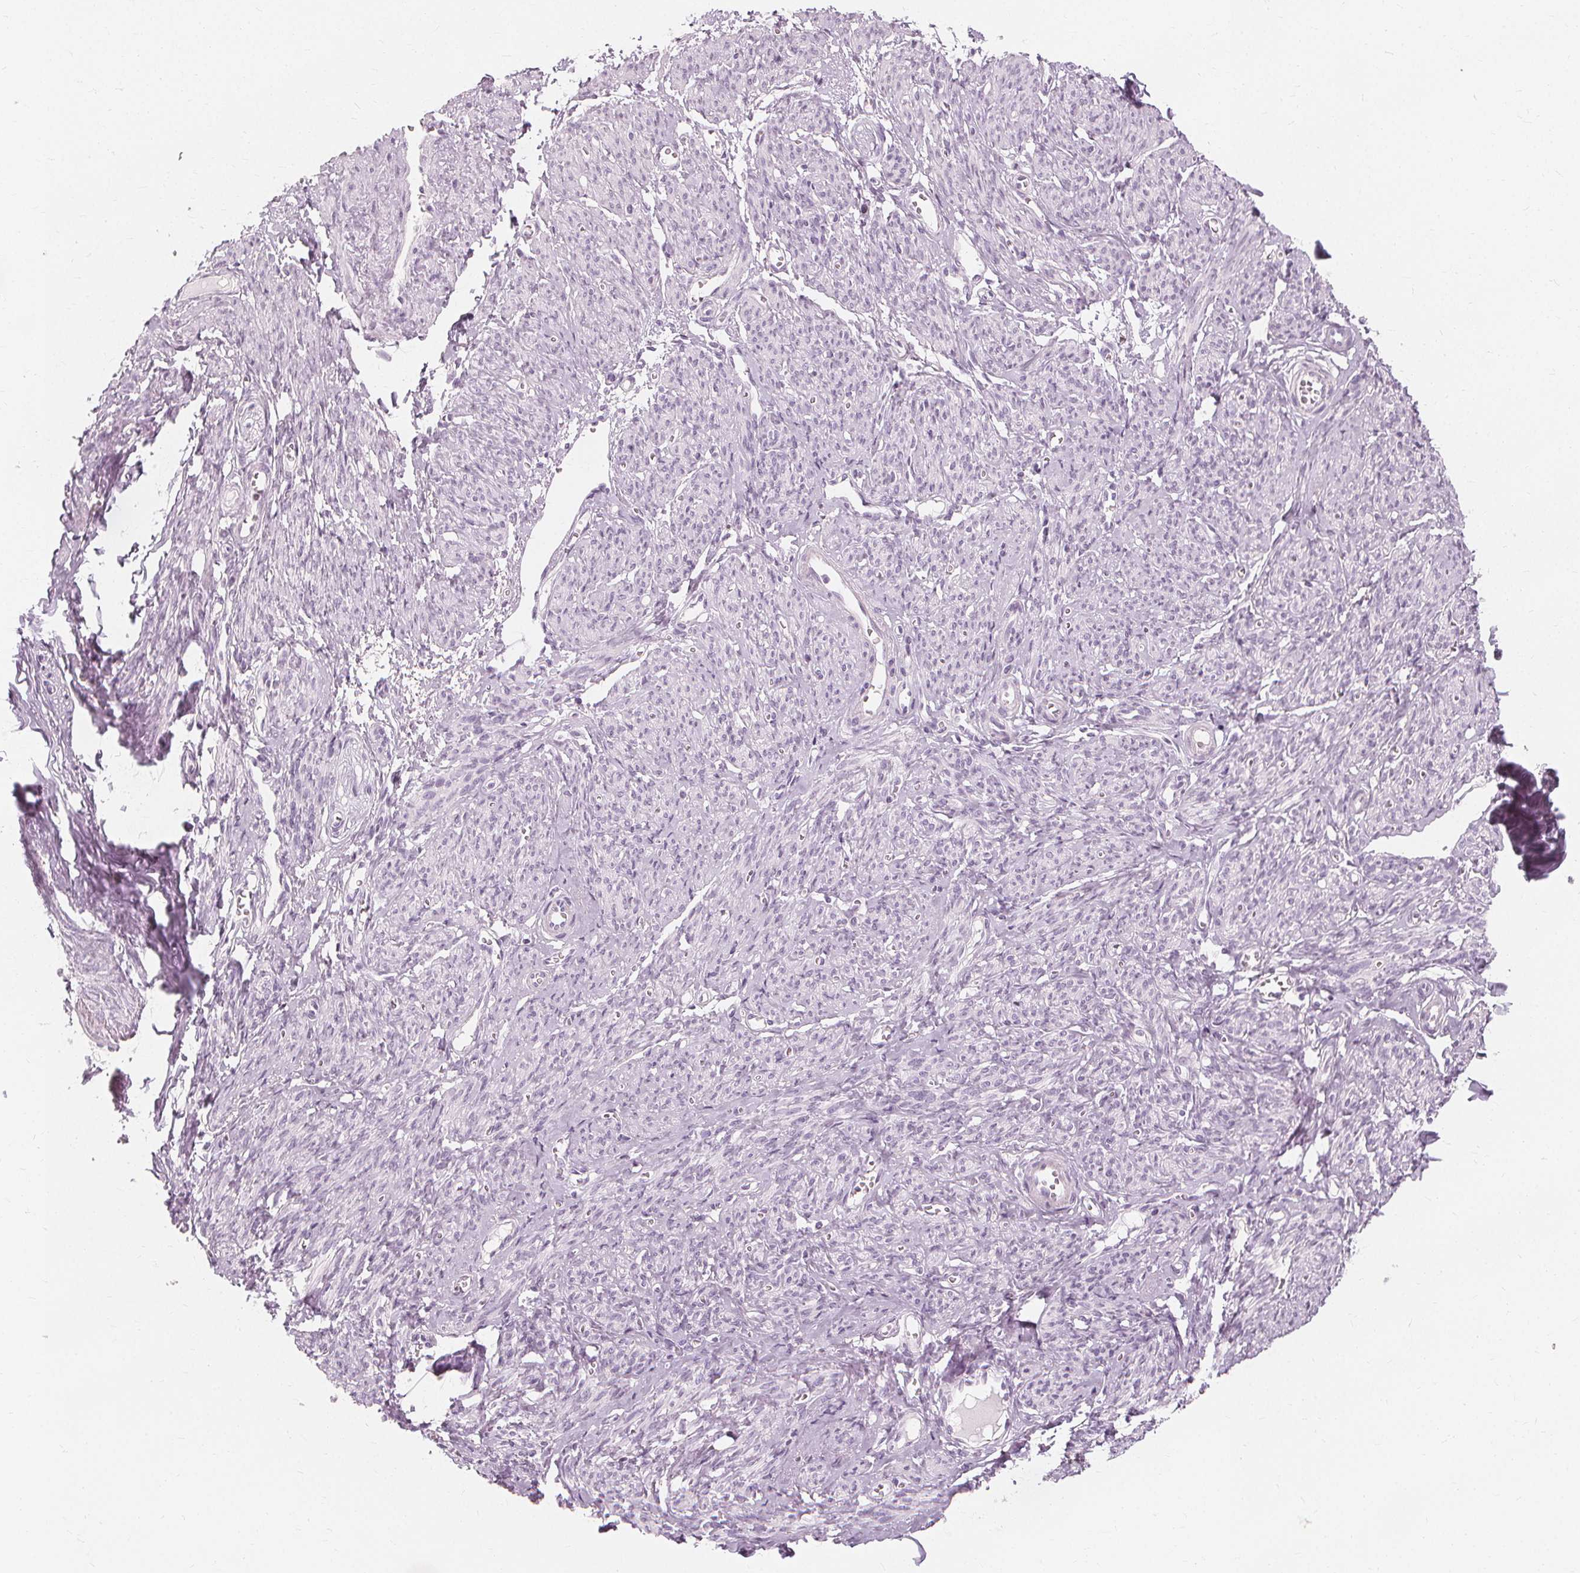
{"staining": {"intensity": "negative", "quantity": "none", "location": "none"}, "tissue": "smooth muscle", "cell_type": "Smooth muscle cells", "image_type": "normal", "snomed": [{"axis": "morphology", "description": "Normal tissue, NOS"}, {"axis": "topography", "description": "Smooth muscle"}], "caption": "Smooth muscle cells are negative for protein expression in benign human smooth muscle. (DAB immunohistochemistry (IHC) with hematoxylin counter stain).", "gene": "MUC12", "patient": {"sex": "female", "age": 65}}